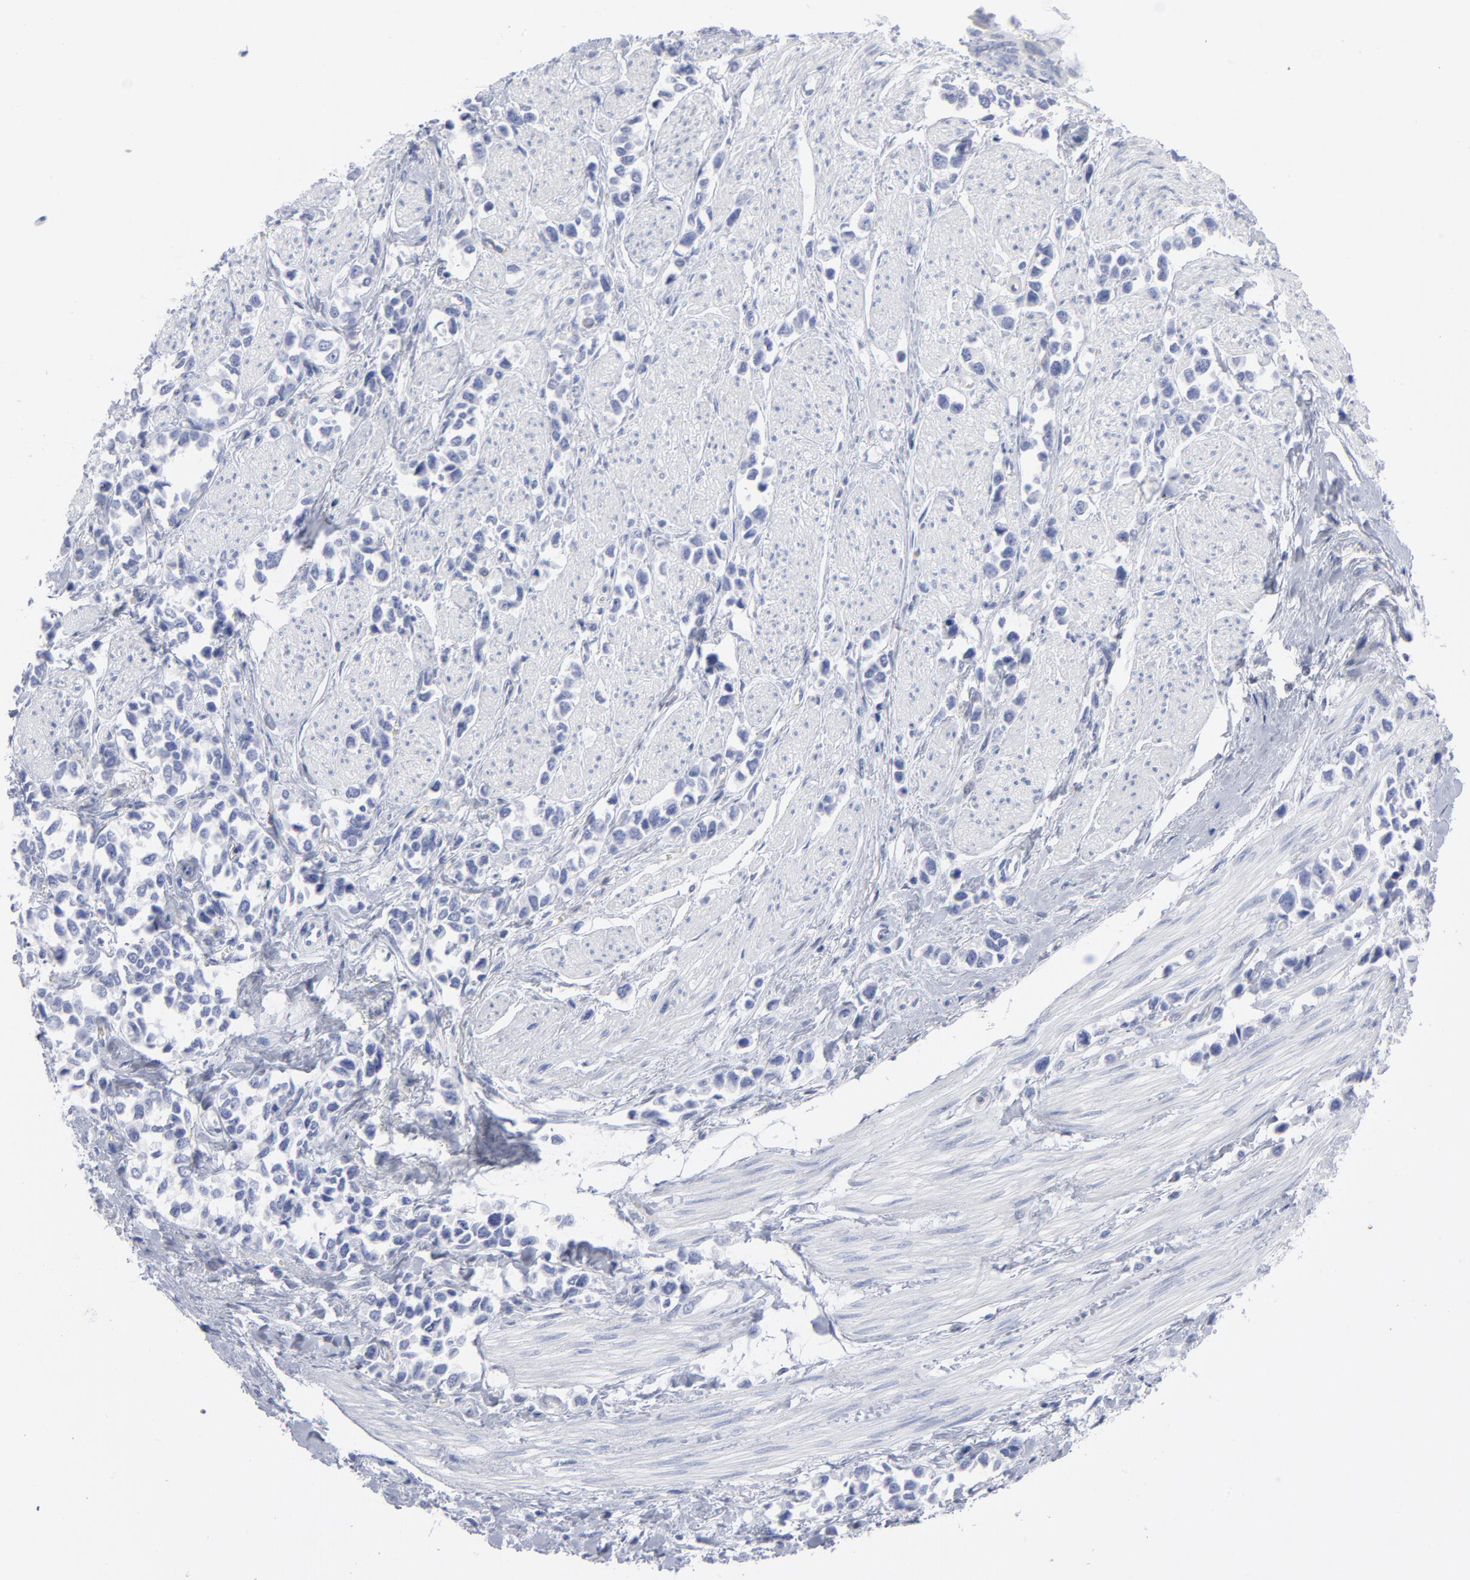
{"staining": {"intensity": "negative", "quantity": "none", "location": "none"}, "tissue": "stomach cancer", "cell_type": "Tumor cells", "image_type": "cancer", "snomed": [{"axis": "morphology", "description": "Adenocarcinoma, NOS"}, {"axis": "topography", "description": "Stomach, upper"}], "caption": "IHC histopathology image of neoplastic tissue: stomach cancer stained with DAB (3,3'-diaminobenzidine) displays no significant protein staining in tumor cells.", "gene": "P2RY8", "patient": {"sex": "male", "age": 76}}